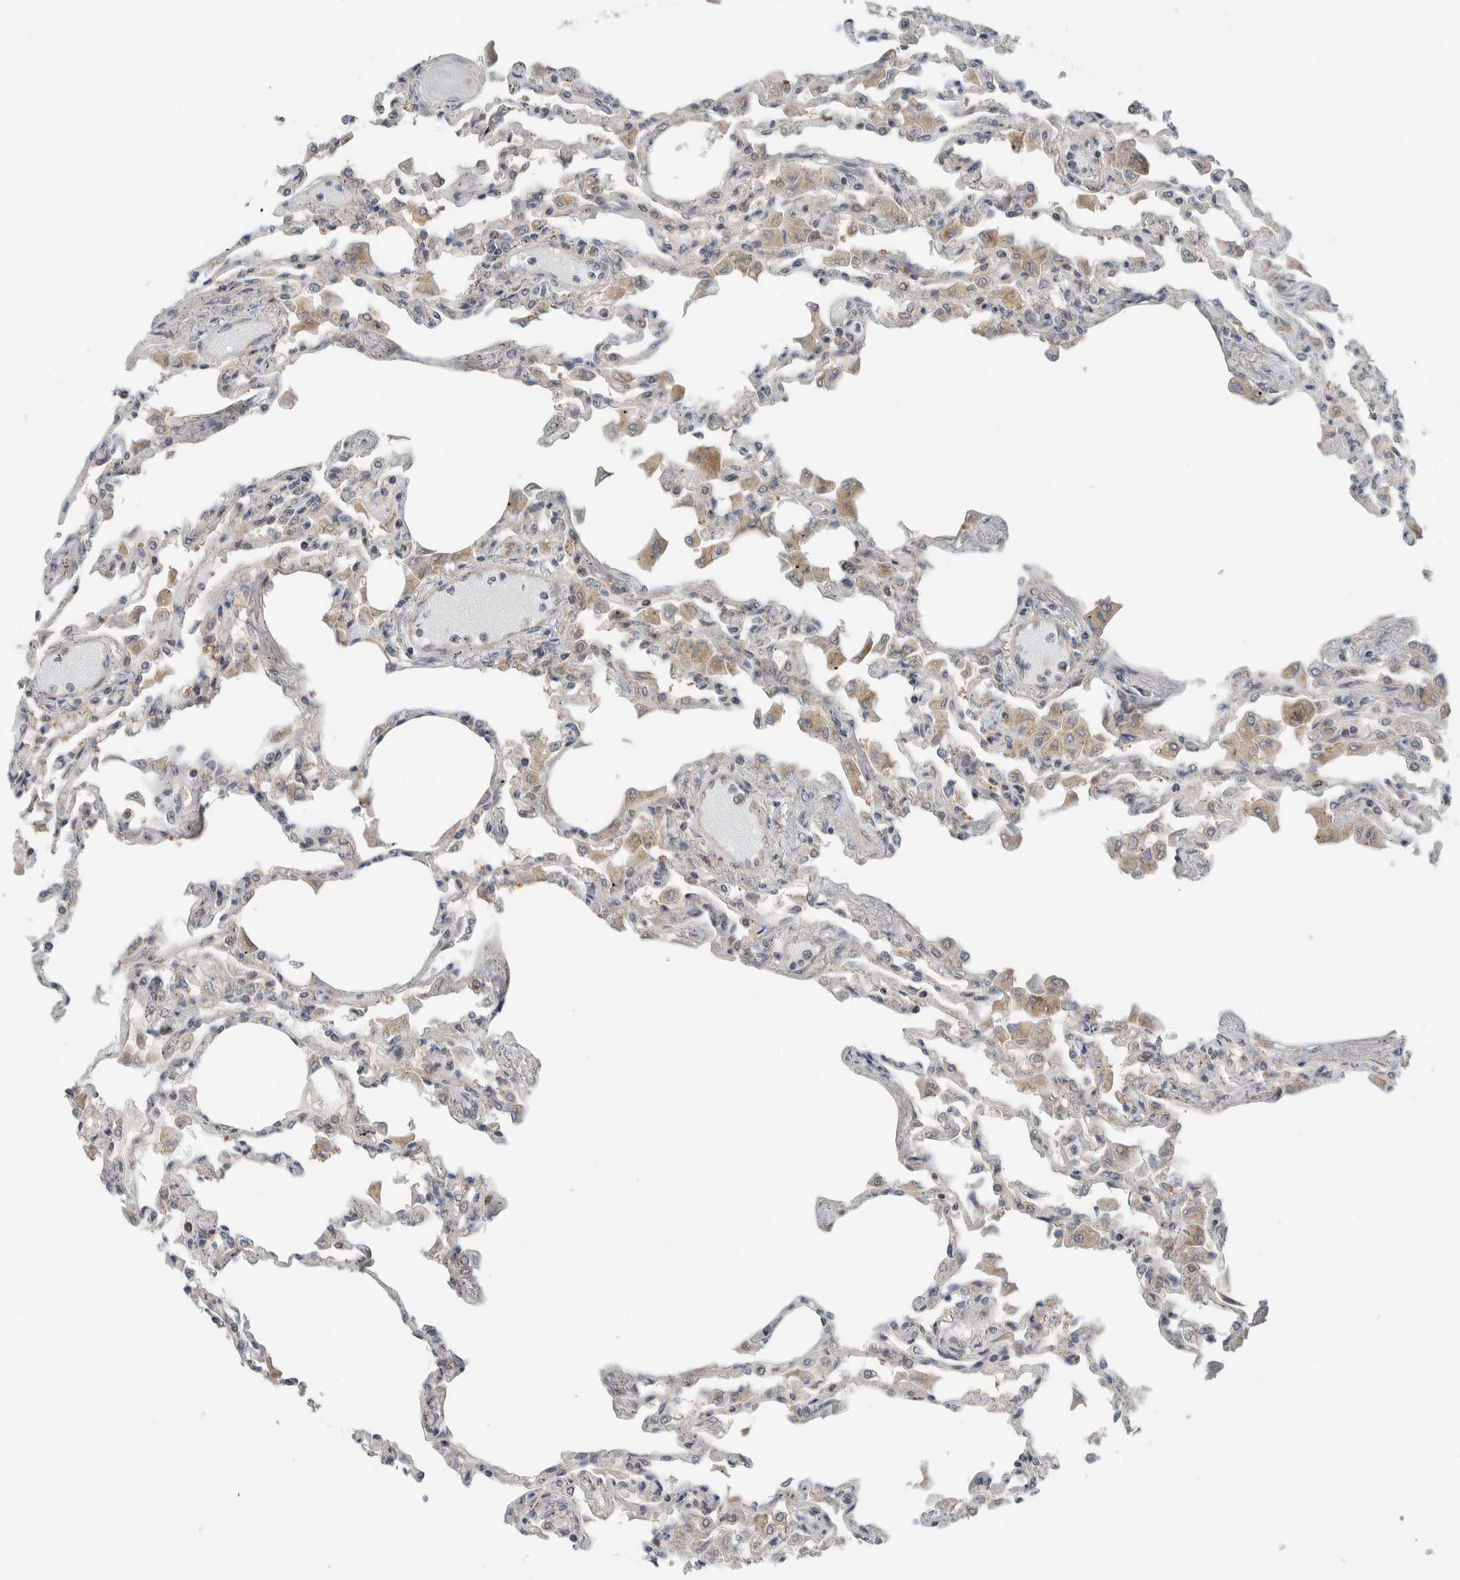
{"staining": {"intensity": "moderate", "quantity": "<25%", "location": "cytoplasmic/membranous"}, "tissue": "lung", "cell_type": "Alveolar cells", "image_type": "normal", "snomed": [{"axis": "morphology", "description": "Normal tissue, NOS"}, {"axis": "topography", "description": "Bronchus"}, {"axis": "topography", "description": "Lung"}], "caption": "Moderate cytoplasmic/membranous expression for a protein is present in about <25% of alveolar cells of benign lung using IHC.", "gene": "RERE", "patient": {"sex": "female", "age": 49}}